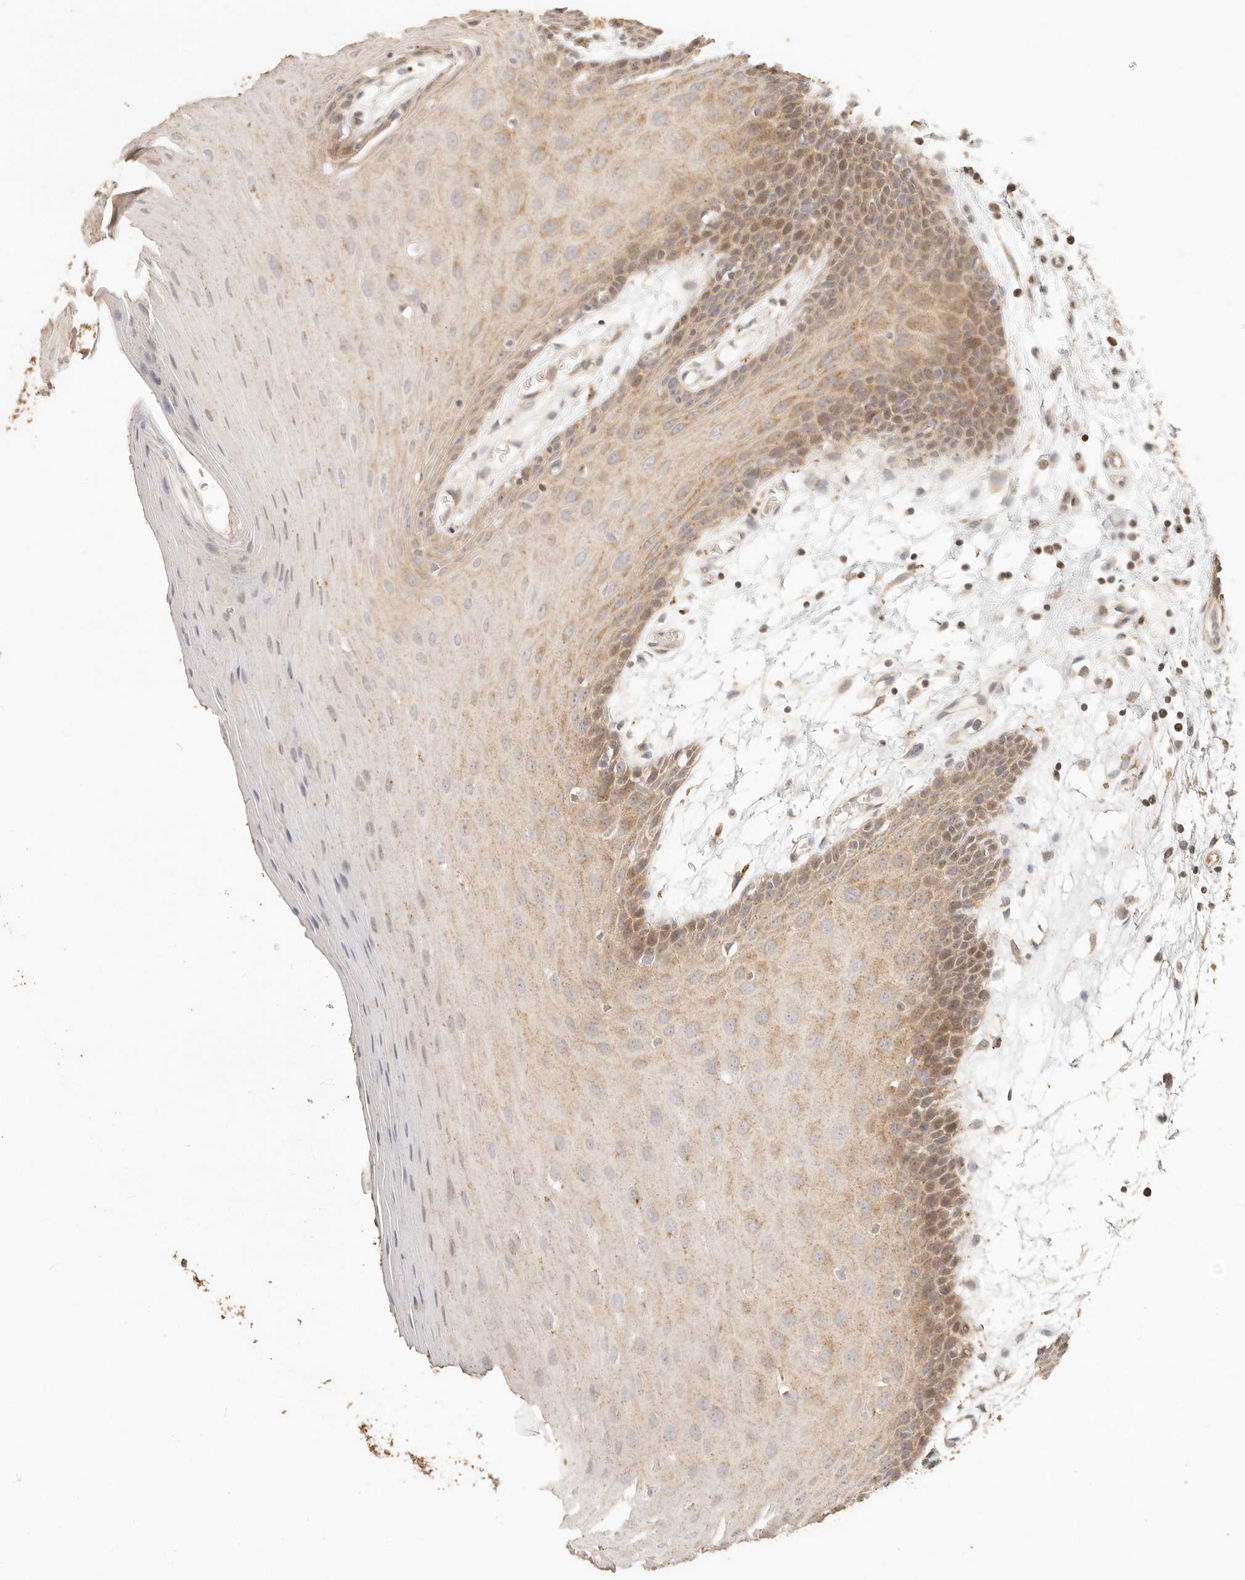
{"staining": {"intensity": "moderate", "quantity": "25%-75%", "location": "cytoplasmic/membranous,nuclear"}, "tissue": "oral mucosa", "cell_type": "Squamous epithelial cells", "image_type": "normal", "snomed": [{"axis": "morphology", "description": "Normal tissue, NOS"}, {"axis": "morphology", "description": "Squamous cell carcinoma, NOS"}, {"axis": "topography", "description": "Skeletal muscle"}, {"axis": "topography", "description": "Oral tissue"}, {"axis": "topography", "description": "Salivary gland"}, {"axis": "topography", "description": "Head-Neck"}], "caption": "High-magnification brightfield microscopy of normal oral mucosa stained with DAB (brown) and counterstained with hematoxylin (blue). squamous epithelial cells exhibit moderate cytoplasmic/membranous,nuclear positivity is appreciated in approximately25%-75% of cells.", "gene": "PTPN22", "patient": {"sex": "male", "age": 54}}